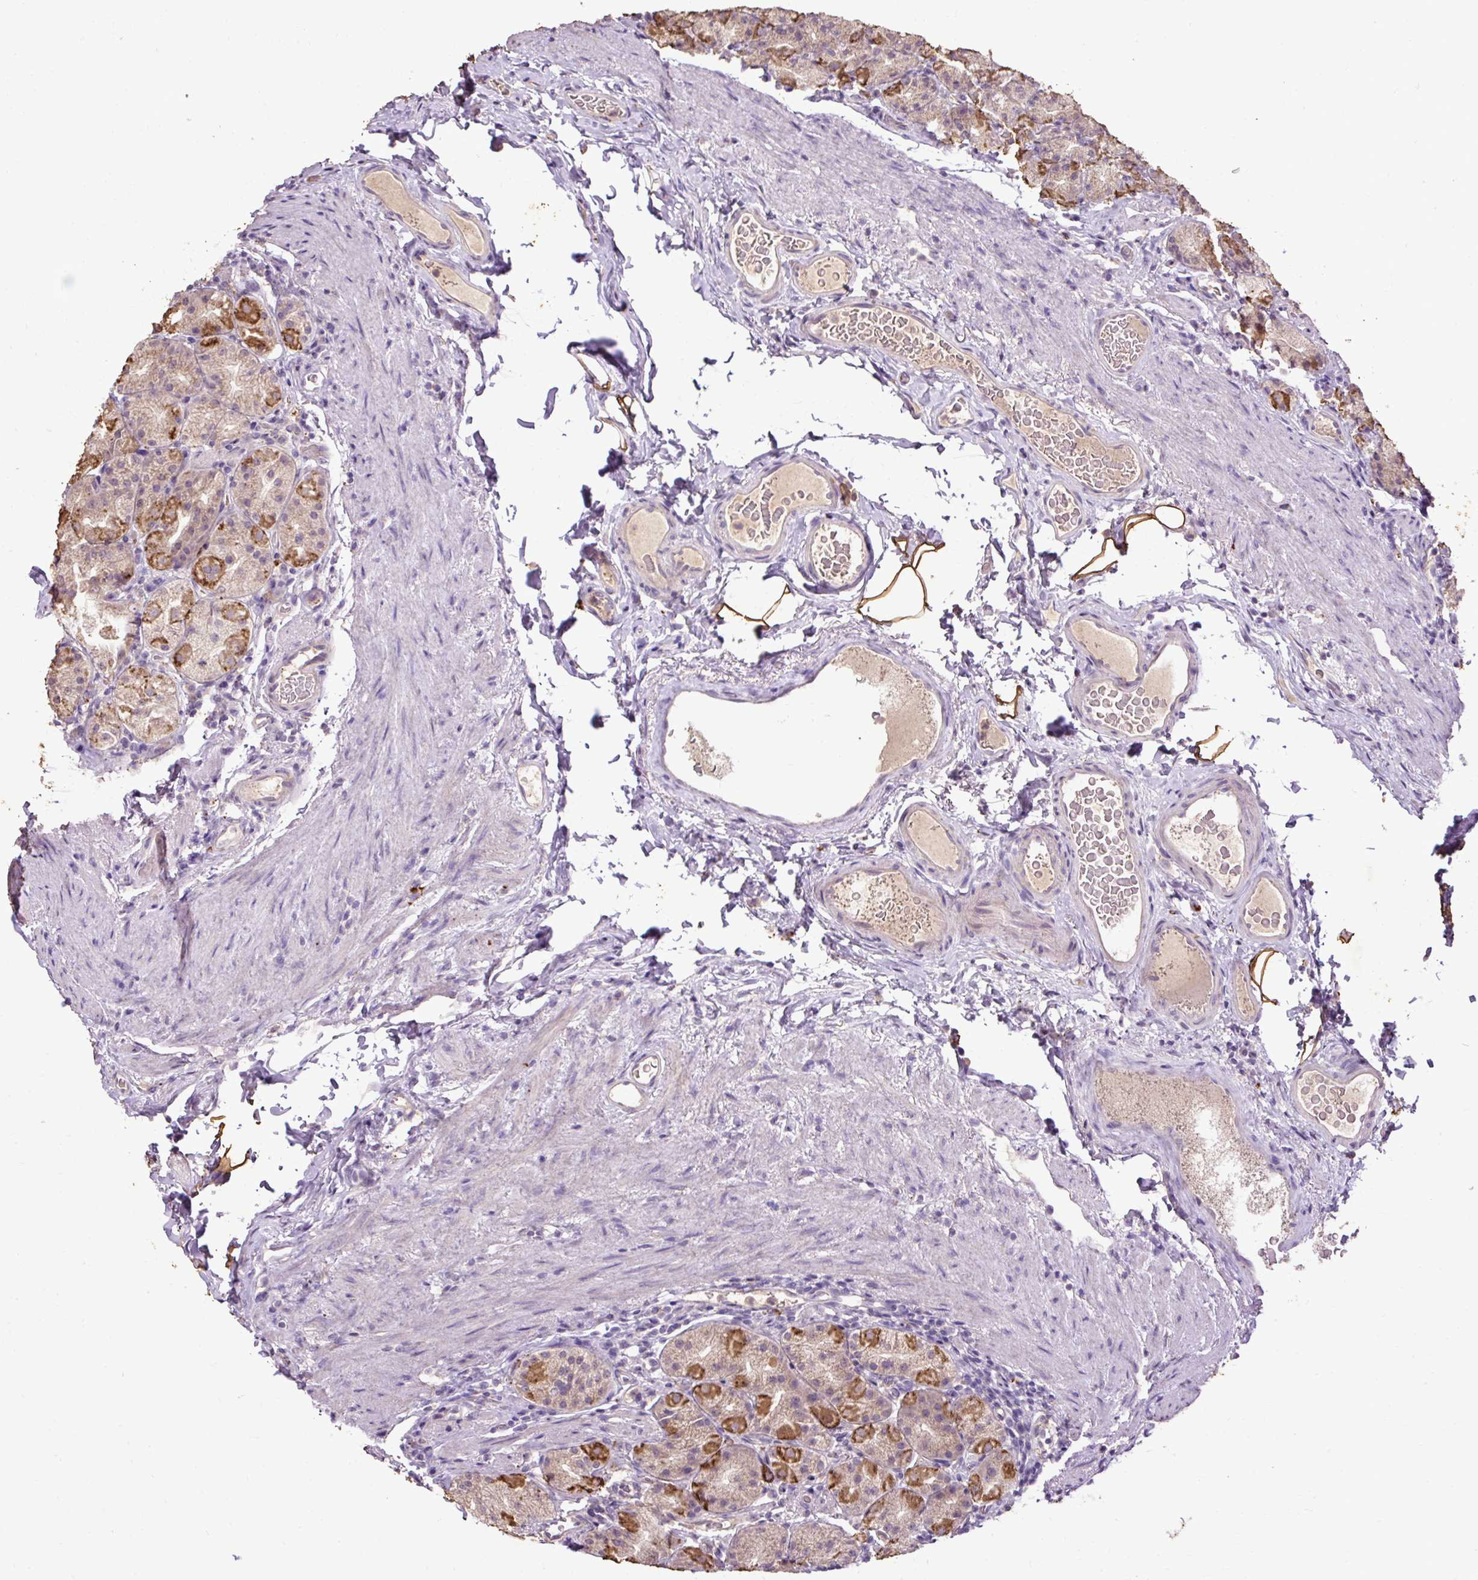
{"staining": {"intensity": "moderate", "quantity": "<25%", "location": "cytoplasmic/membranous"}, "tissue": "stomach", "cell_type": "Glandular cells", "image_type": "normal", "snomed": [{"axis": "morphology", "description": "Normal tissue, NOS"}, {"axis": "topography", "description": "Stomach, upper"}, {"axis": "topography", "description": "Stomach"}], "caption": "Stomach stained with immunohistochemistry displays moderate cytoplasmic/membranous expression in about <25% of glandular cells. (IHC, brightfield microscopy, high magnification).", "gene": "LRTM2", "patient": {"sex": "male", "age": 68}}